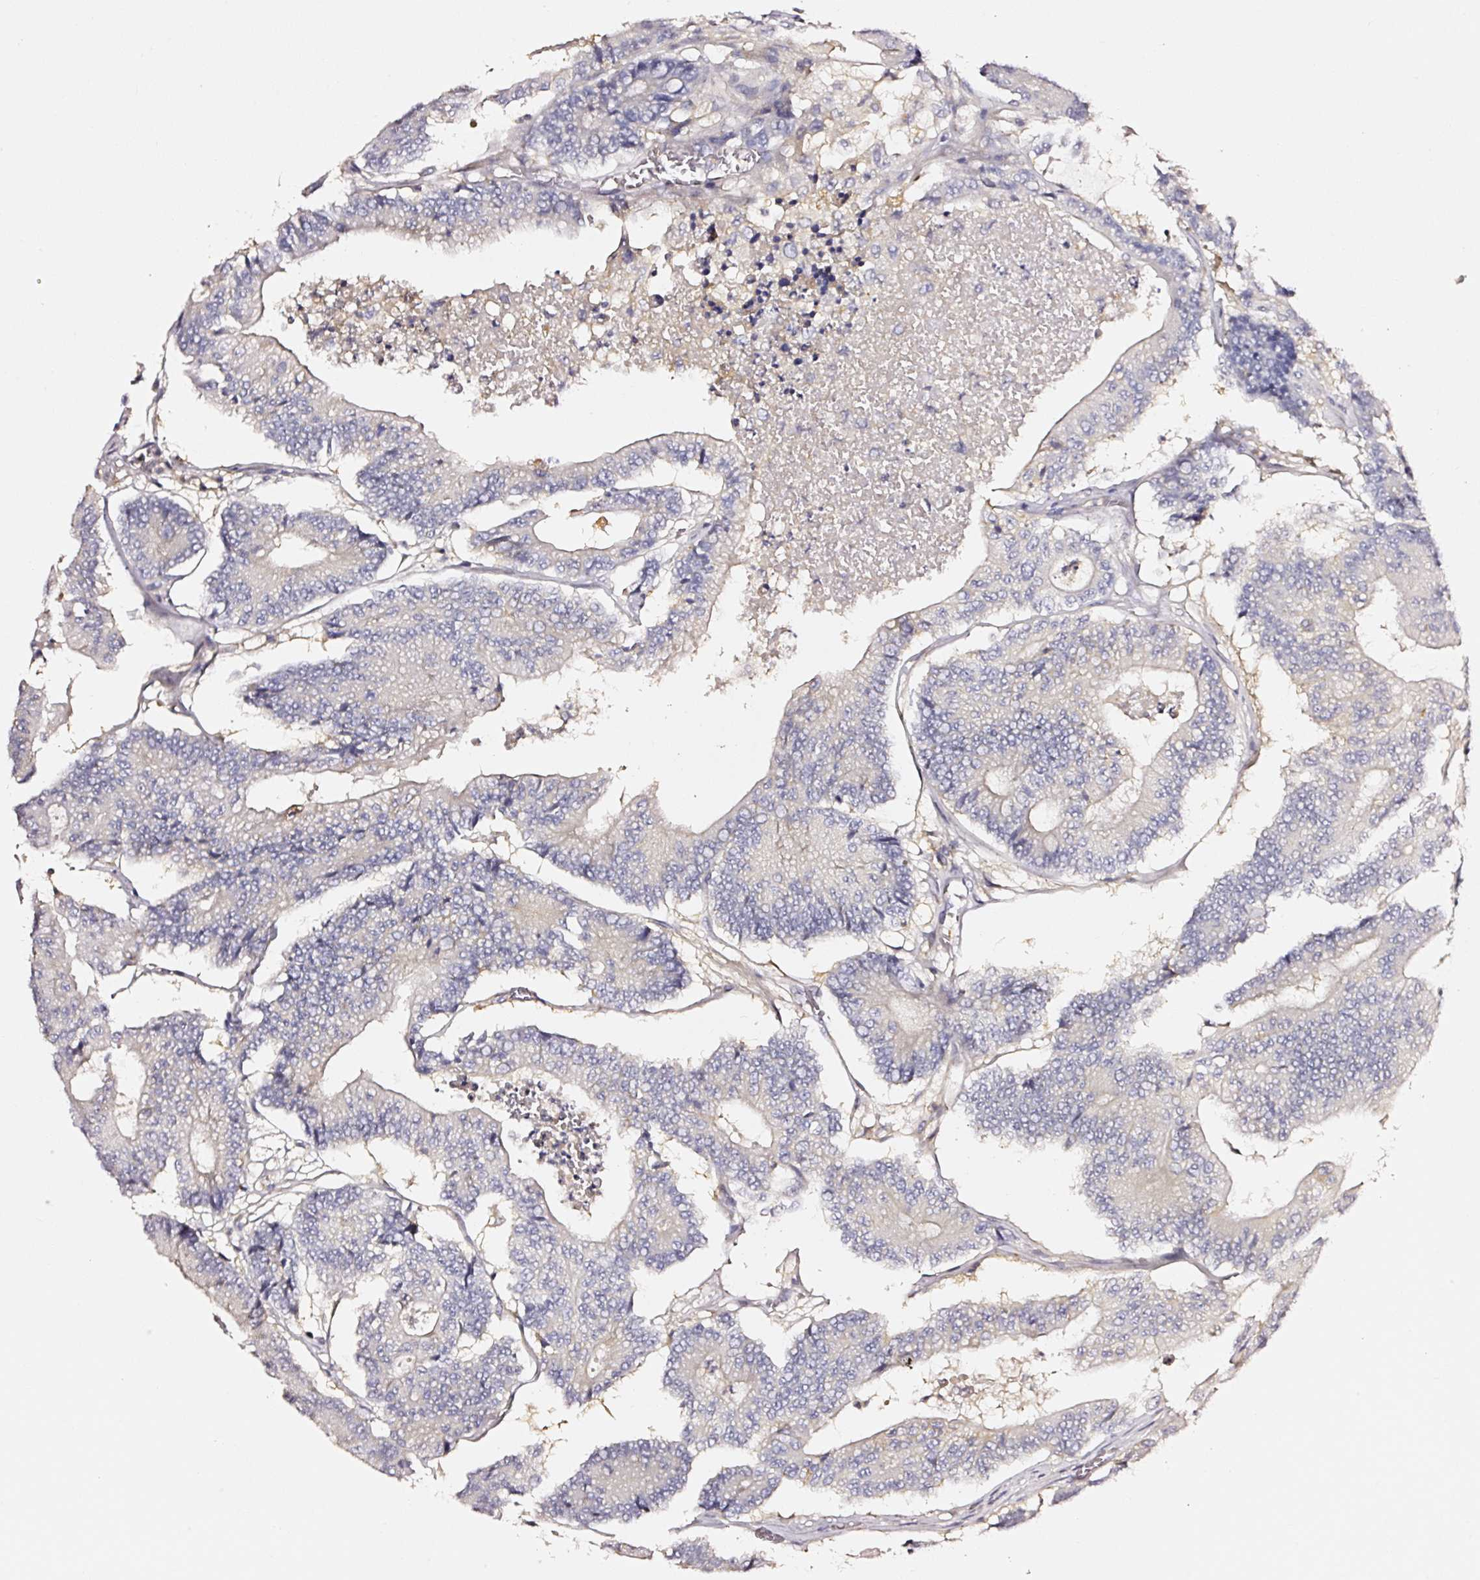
{"staining": {"intensity": "negative", "quantity": "none", "location": "none"}, "tissue": "colorectal cancer", "cell_type": "Tumor cells", "image_type": "cancer", "snomed": [{"axis": "morphology", "description": "Adenocarcinoma, NOS"}, {"axis": "topography", "description": "Colon"}], "caption": "Immunohistochemistry (IHC) histopathology image of neoplastic tissue: human colorectal cancer stained with DAB (3,3'-diaminobenzidine) demonstrates no significant protein positivity in tumor cells.", "gene": "CD47", "patient": {"sex": "female", "age": 84}}